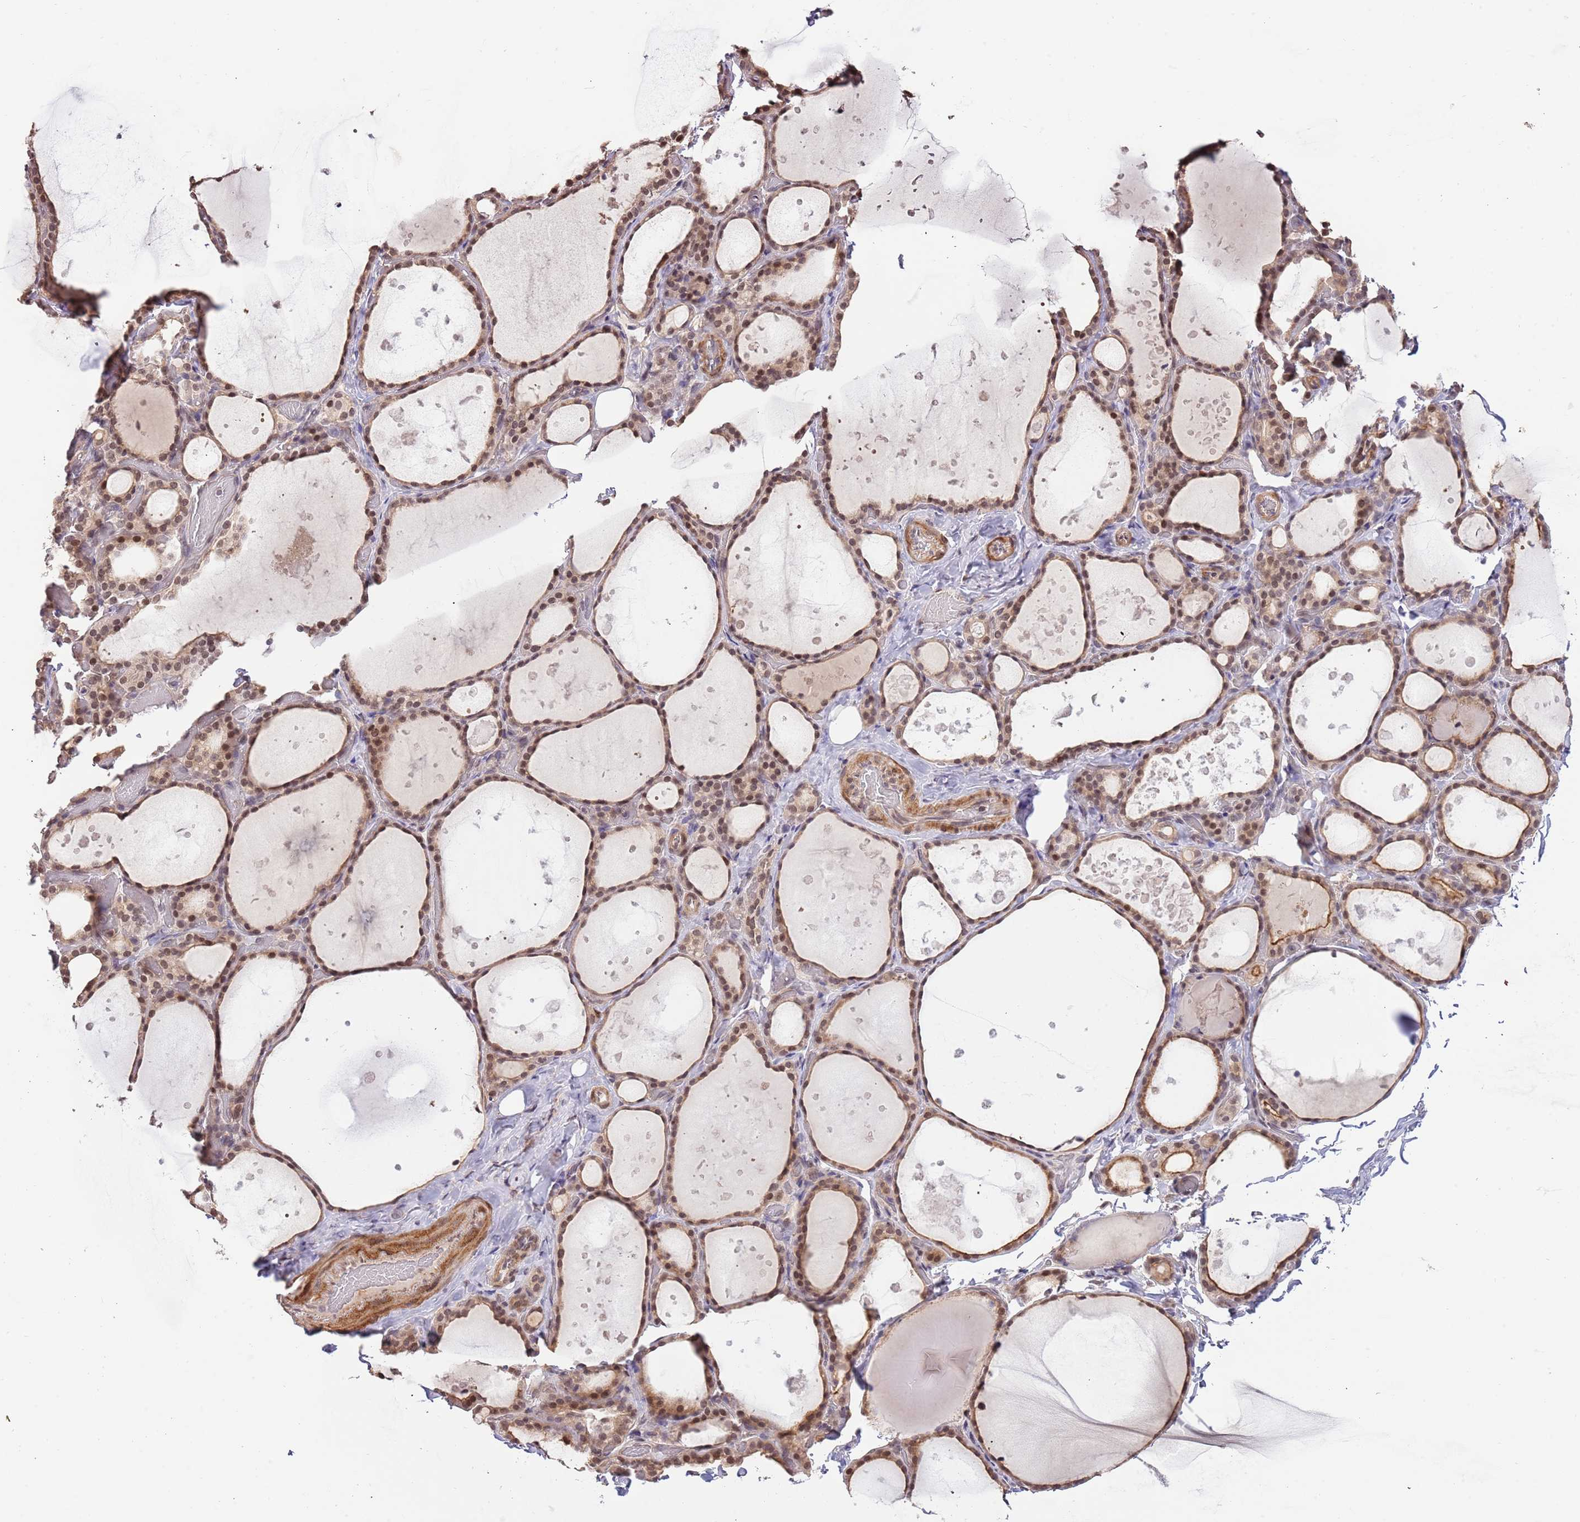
{"staining": {"intensity": "moderate", "quantity": "25%-75%", "location": "cytoplasmic/membranous,nuclear"}, "tissue": "thyroid gland", "cell_type": "Glandular cells", "image_type": "normal", "snomed": [{"axis": "morphology", "description": "Normal tissue, NOS"}, {"axis": "topography", "description": "Thyroid gland"}], "caption": "Normal thyroid gland reveals moderate cytoplasmic/membranous,nuclear expression in about 25%-75% of glandular cells, visualized by immunohistochemistry.", "gene": "RIF1", "patient": {"sex": "female", "age": 44}}